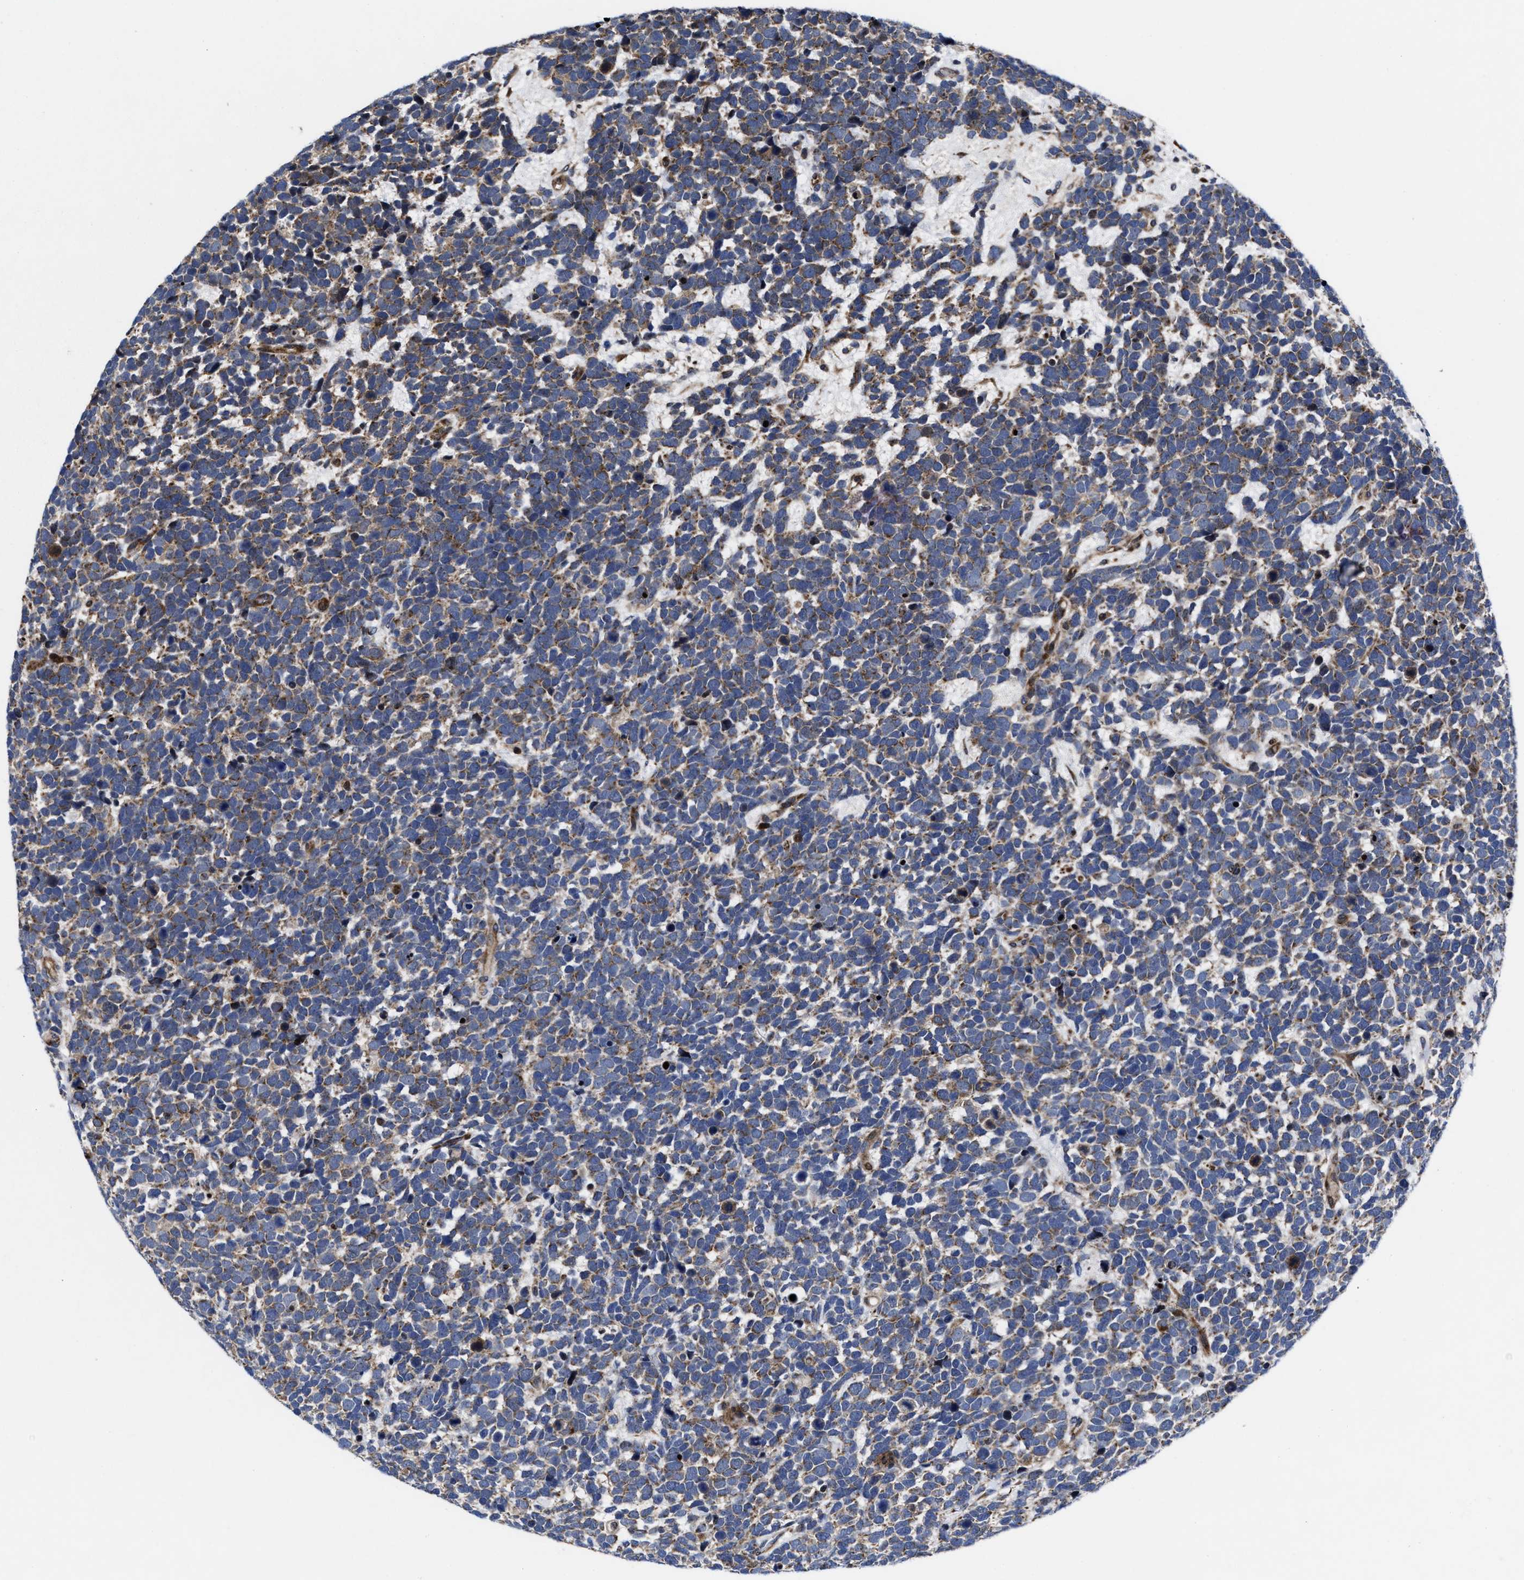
{"staining": {"intensity": "weak", "quantity": ">75%", "location": "cytoplasmic/membranous"}, "tissue": "urothelial cancer", "cell_type": "Tumor cells", "image_type": "cancer", "snomed": [{"axis": "morphology", "description": "Urothelial carcinoma, High grade"}, {"axis": "topography", "description": "Urinary bladder"}], "caption": "The image reveals a brown stain indicating the presence of a protein in the cytoplasmic/membranous of tumor cells in high-grade urothelial carcinoma. The staining was performed using DAB (3,3'-diaminobenzidine) to visualize the protein expression in brown, while the nuclei were stained in blue with hematoxylin (Magnification: 20x).", "gene": "MRPL50", "patient": {"sex": "female", "age": 82}}